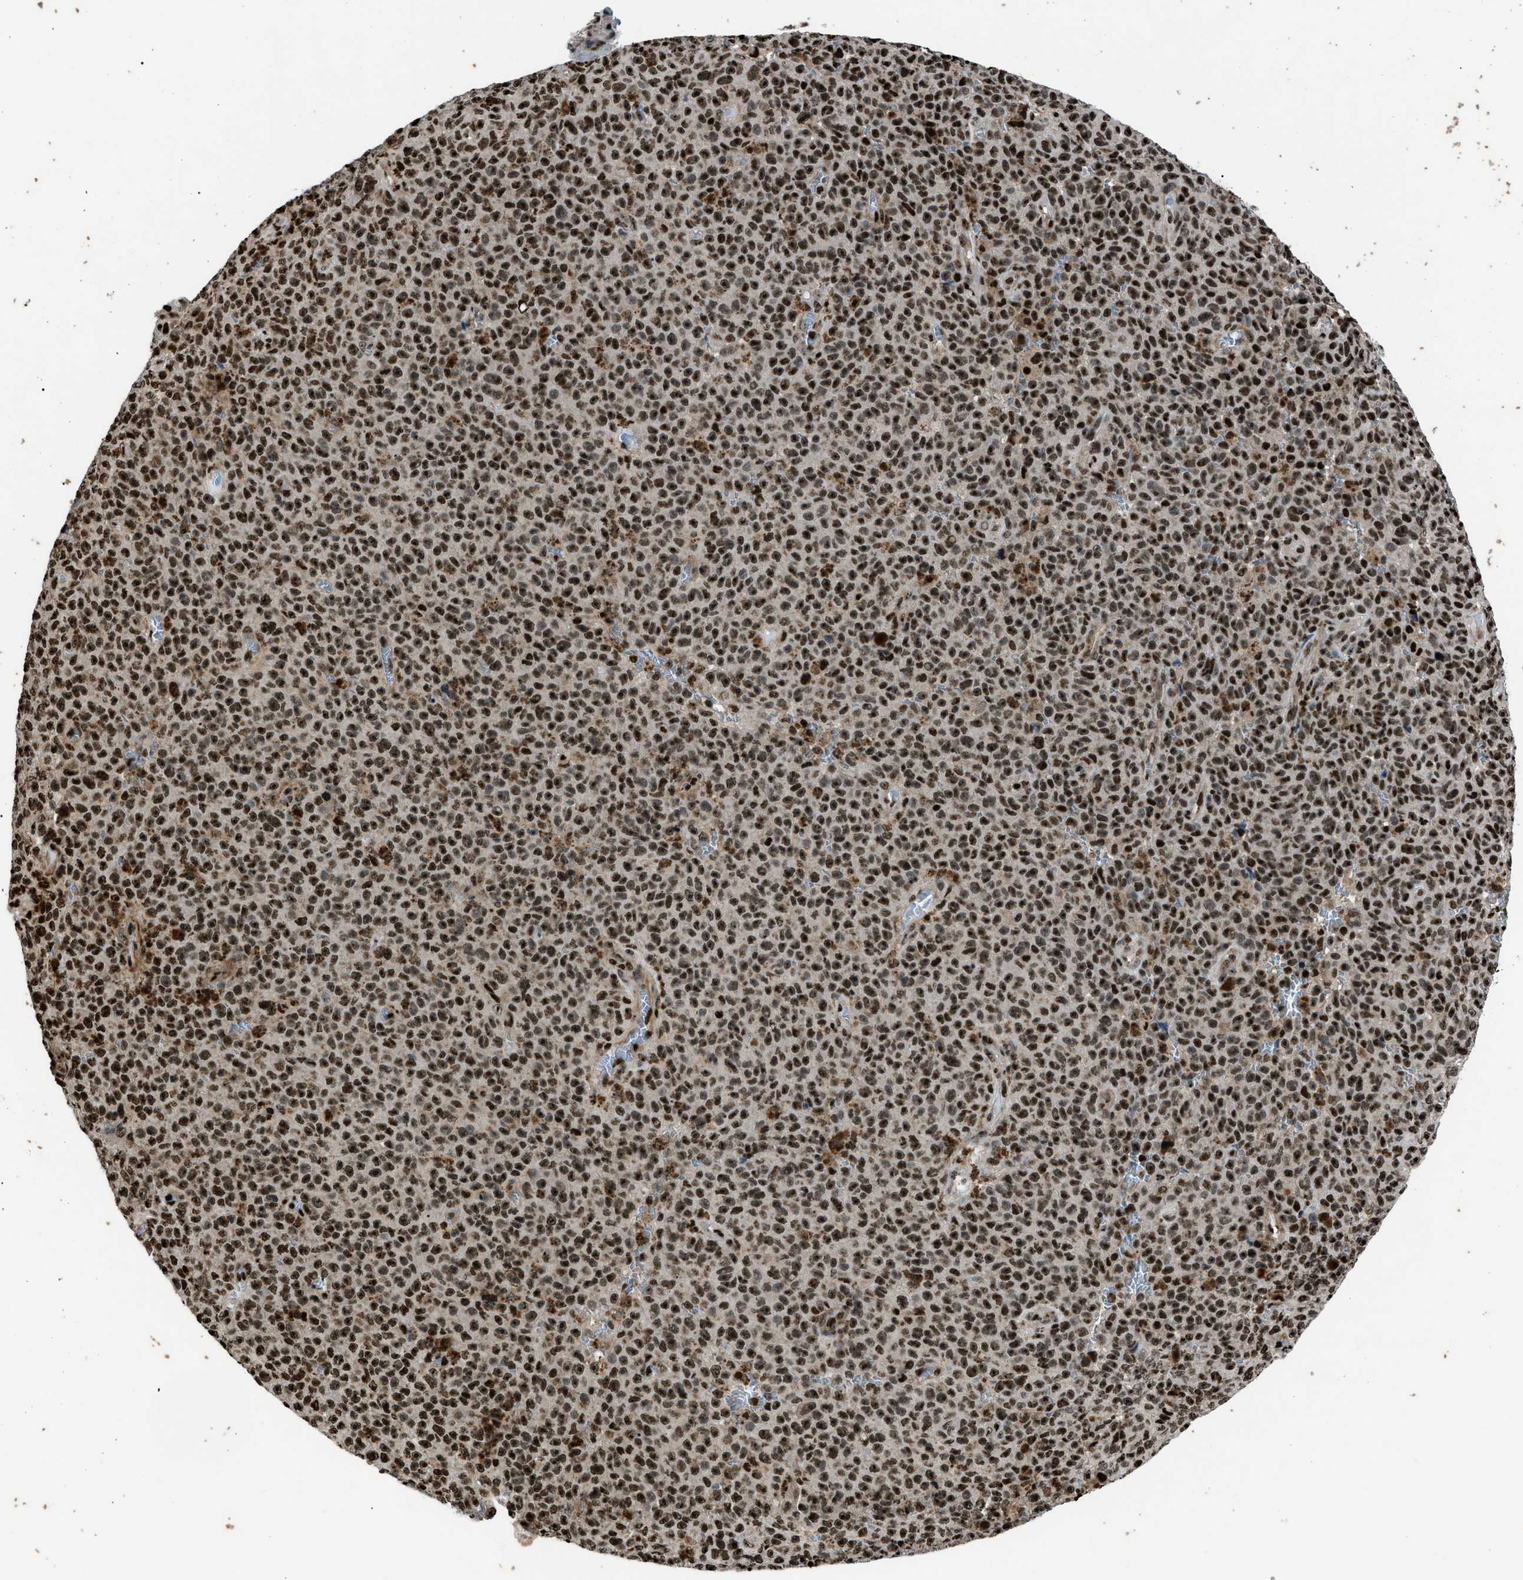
{"staining": {"intensity": "strong", "quantity": ">75%", "location": "nuclear"}, "tissue": "melanoma", "cell_type": "Tumor cells", "image_type": "cancer", "snomed": [{"axis": "morphology", "description": "Malignant melanoma, NOS"}, {"axis": "topography", "description": "Skin"}], "caption": "Human malignant melanoma stained for a protein (brown) exhibits strong nuclear positive staining in about >75% of tumor cells.", "gene": "PRKX", "patient": {"sex": "female", "age": 82}}